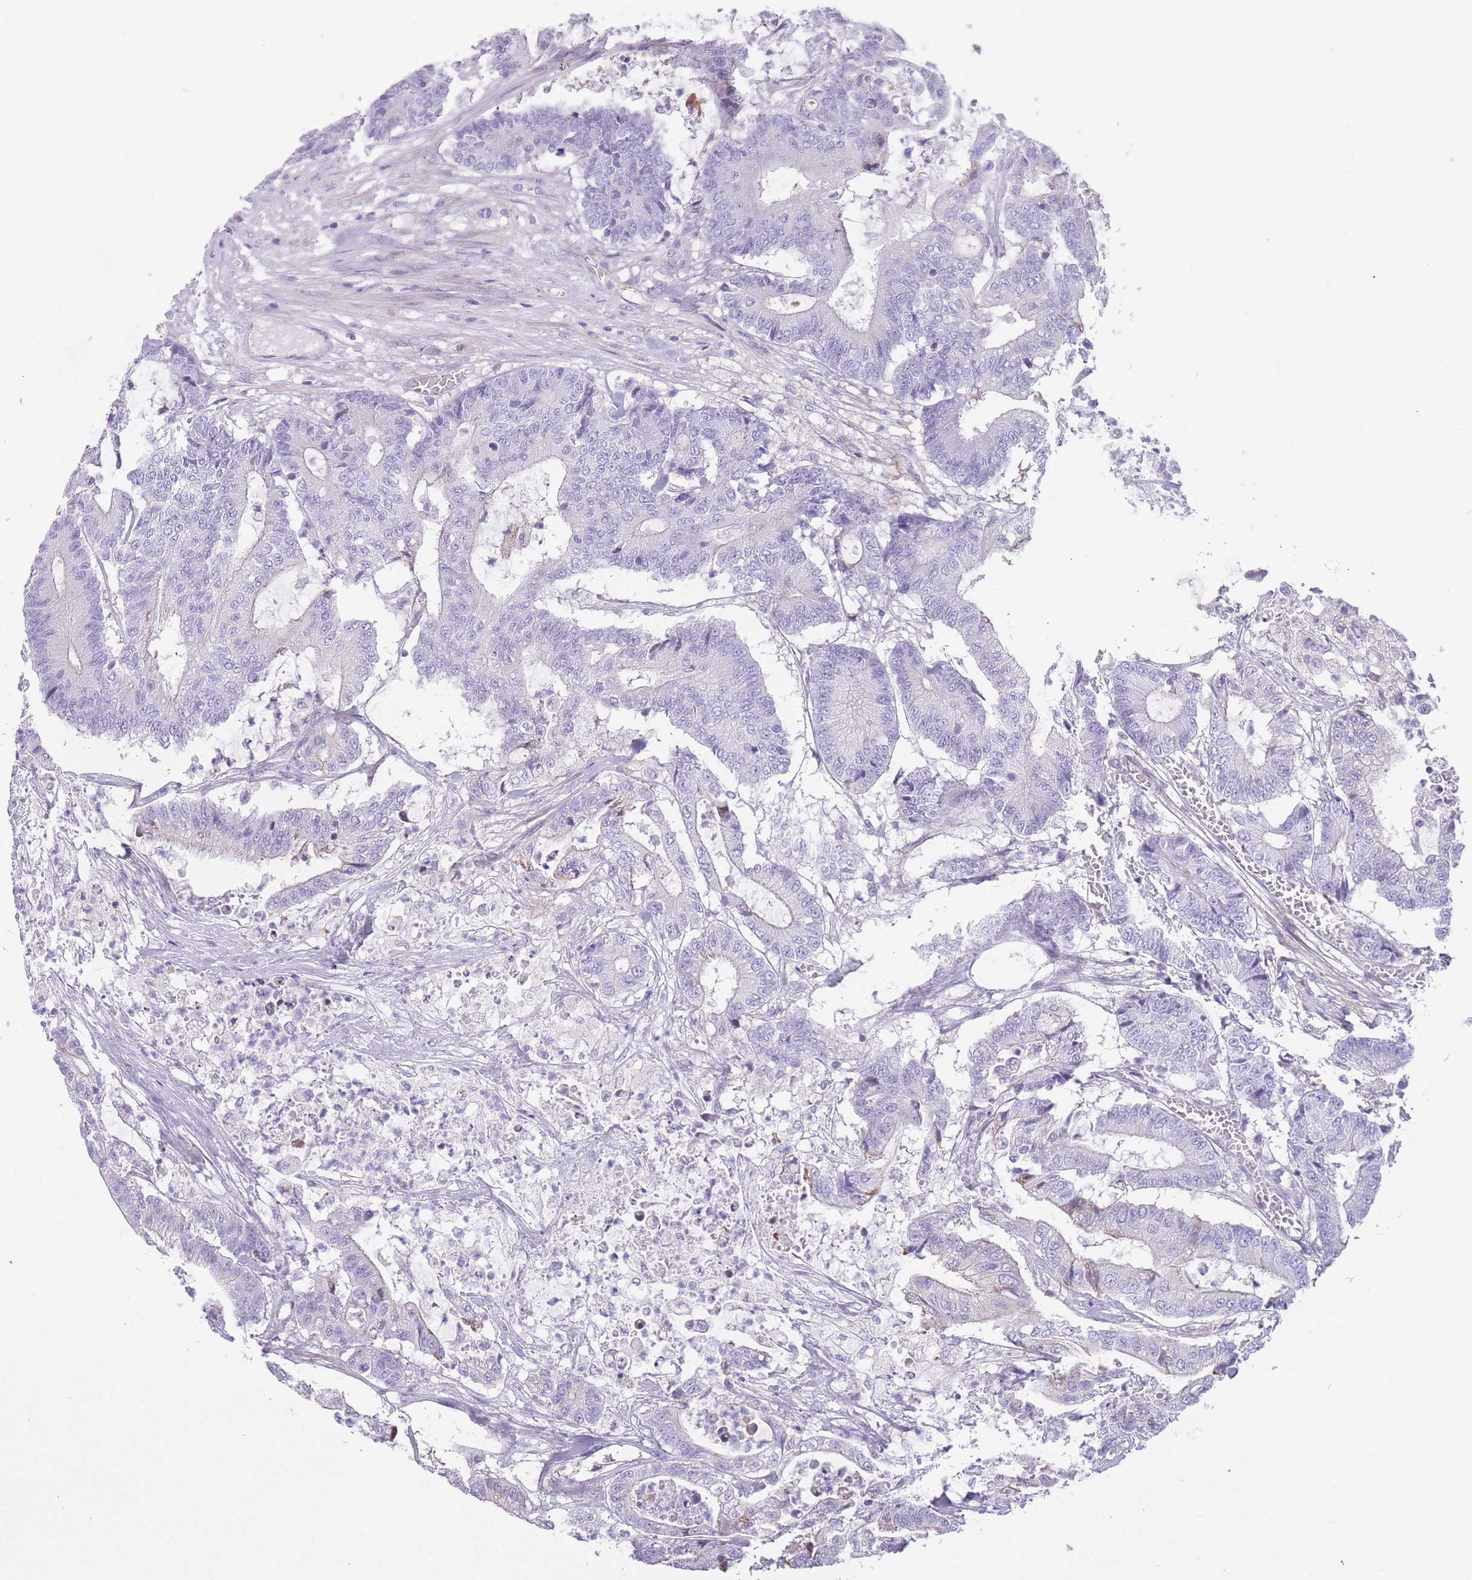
{"staining": {"intensity": "negative", "quantity": "none", "location": "none"}, "tissue": "colorectal cancer", "cell_type": "Tumor cells", "image_type": "cancer", "snomed": [{"axis": "morphology", "description": "Adenocarcinoma, NOS"}, {"axis": "topography", "description": "Colon"}], "caption": "Colorectal cancer was stained to show a protein in brown. There is no significant positivity in tumor cells.", "gene": "IMPG1", "patient": {"sex": "female", "age": 84}}